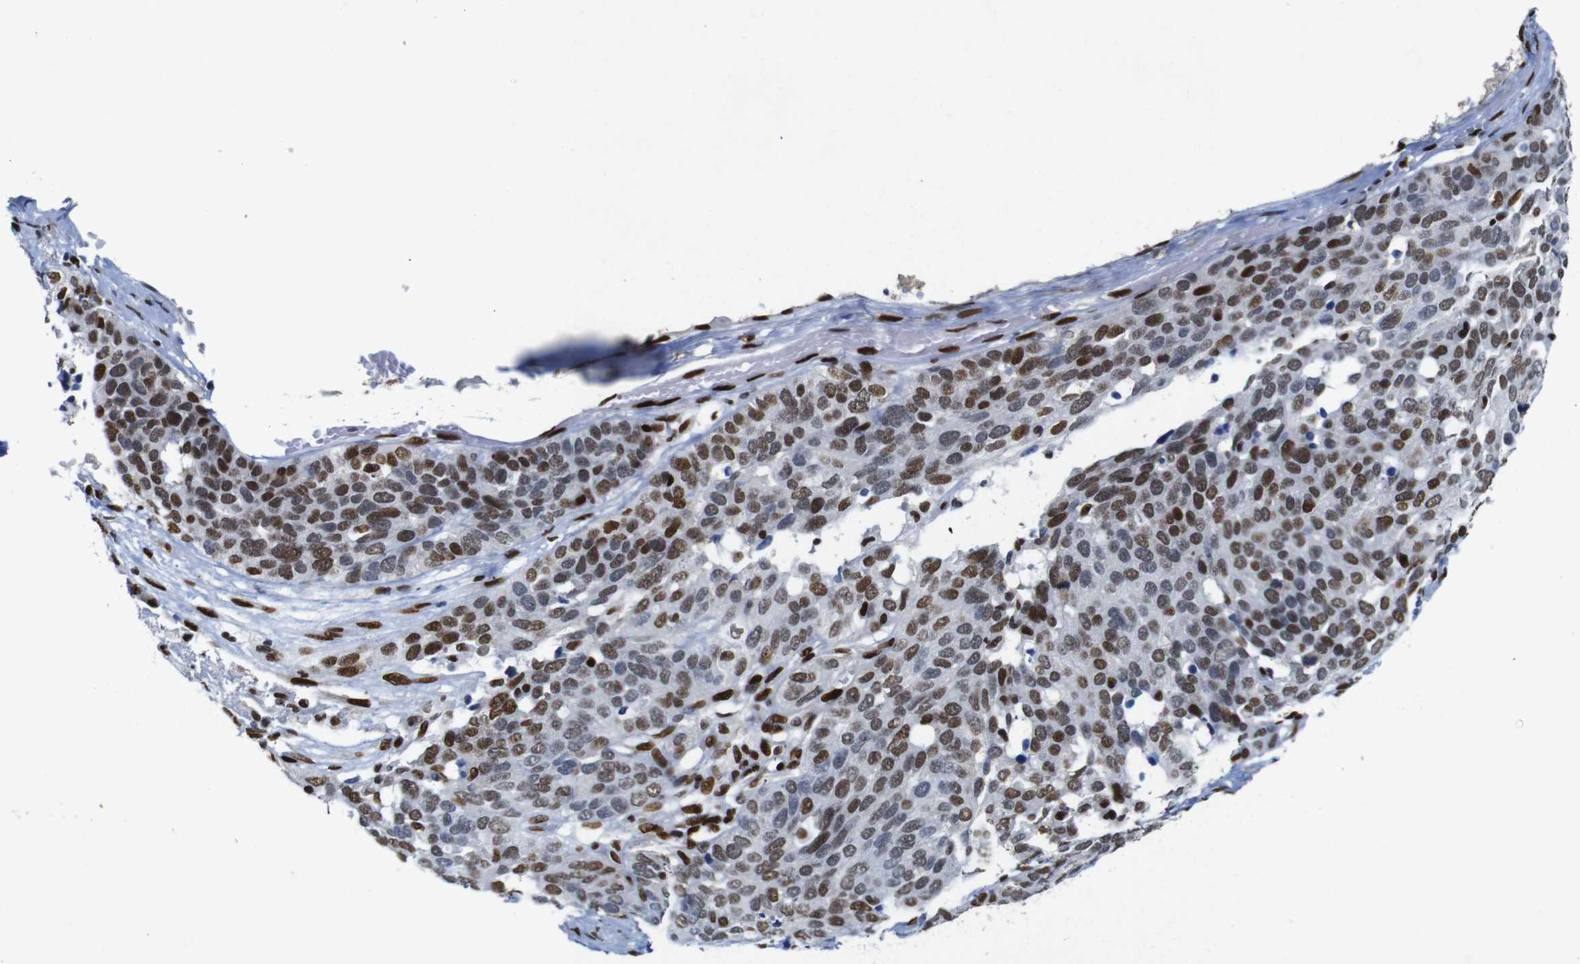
{"staining": {"intensity": "moderate", "quantity": ">75%", "location": "nuclear"}, "tissue": "ovarian cancer", "cell_type": "Tumor cells", "image_type": "cancer", "snomed": [{"axis": "morphology", "description": "Cystadenocarcinoma, serous, NOS"}, {"axis": "topography", "description": "Ovary"}], "caption": "This is a histology image of IHC staining of ovarian cancer, which shows moderate staining in the nuclear of tumor cells.", "gene": "FOSL2", "patient": {"sex": "female", "age": 44}}